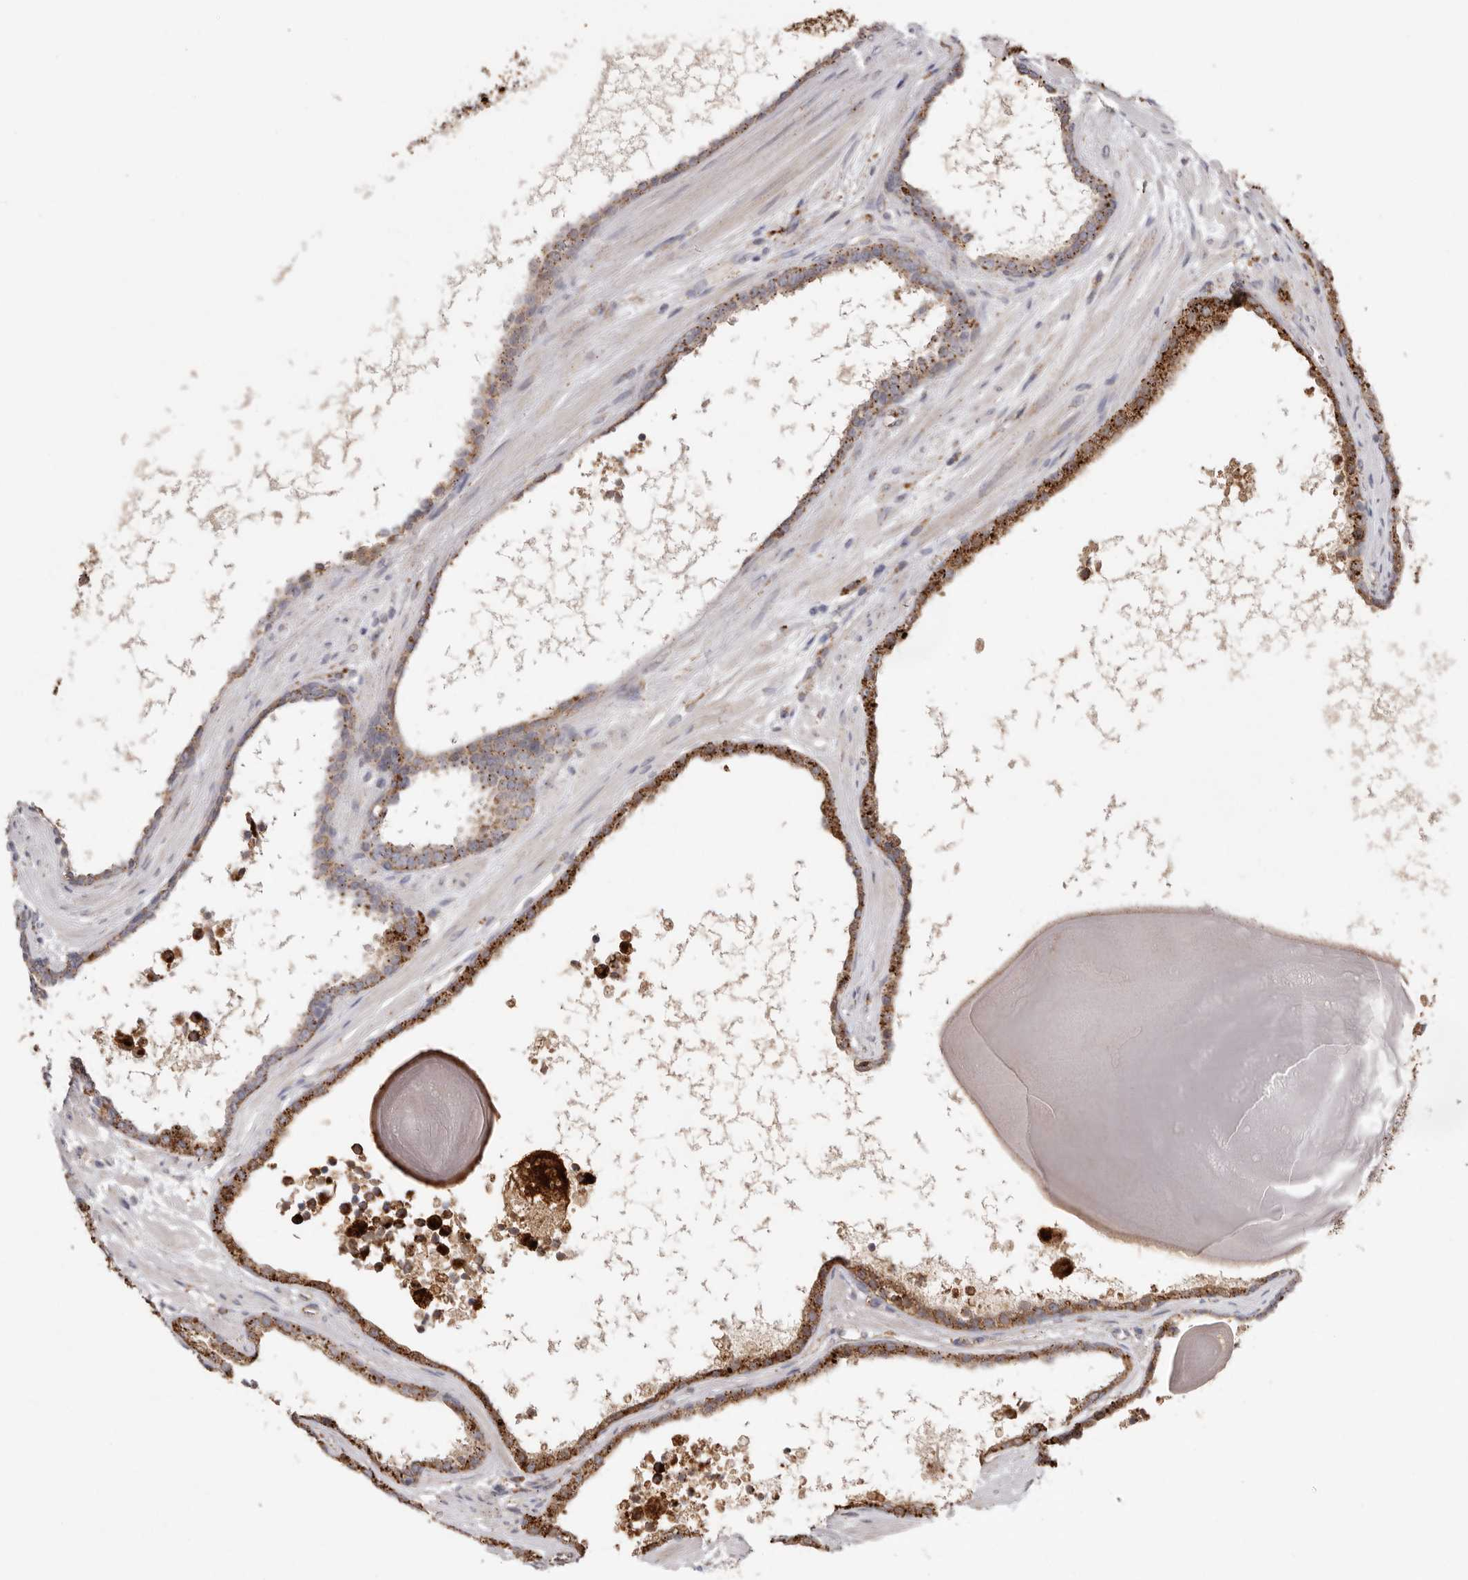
{"staining": {"intensity": "strong", "quantity": ">75%", "location": "cytoplasmic/membranous"}, "tissue": "prostate cancer", "cell_type": "Tumor cells", "image_type": "cancer", "snomed": [{"axis": "morphology", "description": "Adenocarcinoma, High grade"}, {"axis": "topography", "description": "Prostate"}], "caption": "Human prostate cancer stained with a protein marker exhibits strong staining in tumor cells.", "gene": "GRN", "patient": {"sex": "male", "age": 62}}